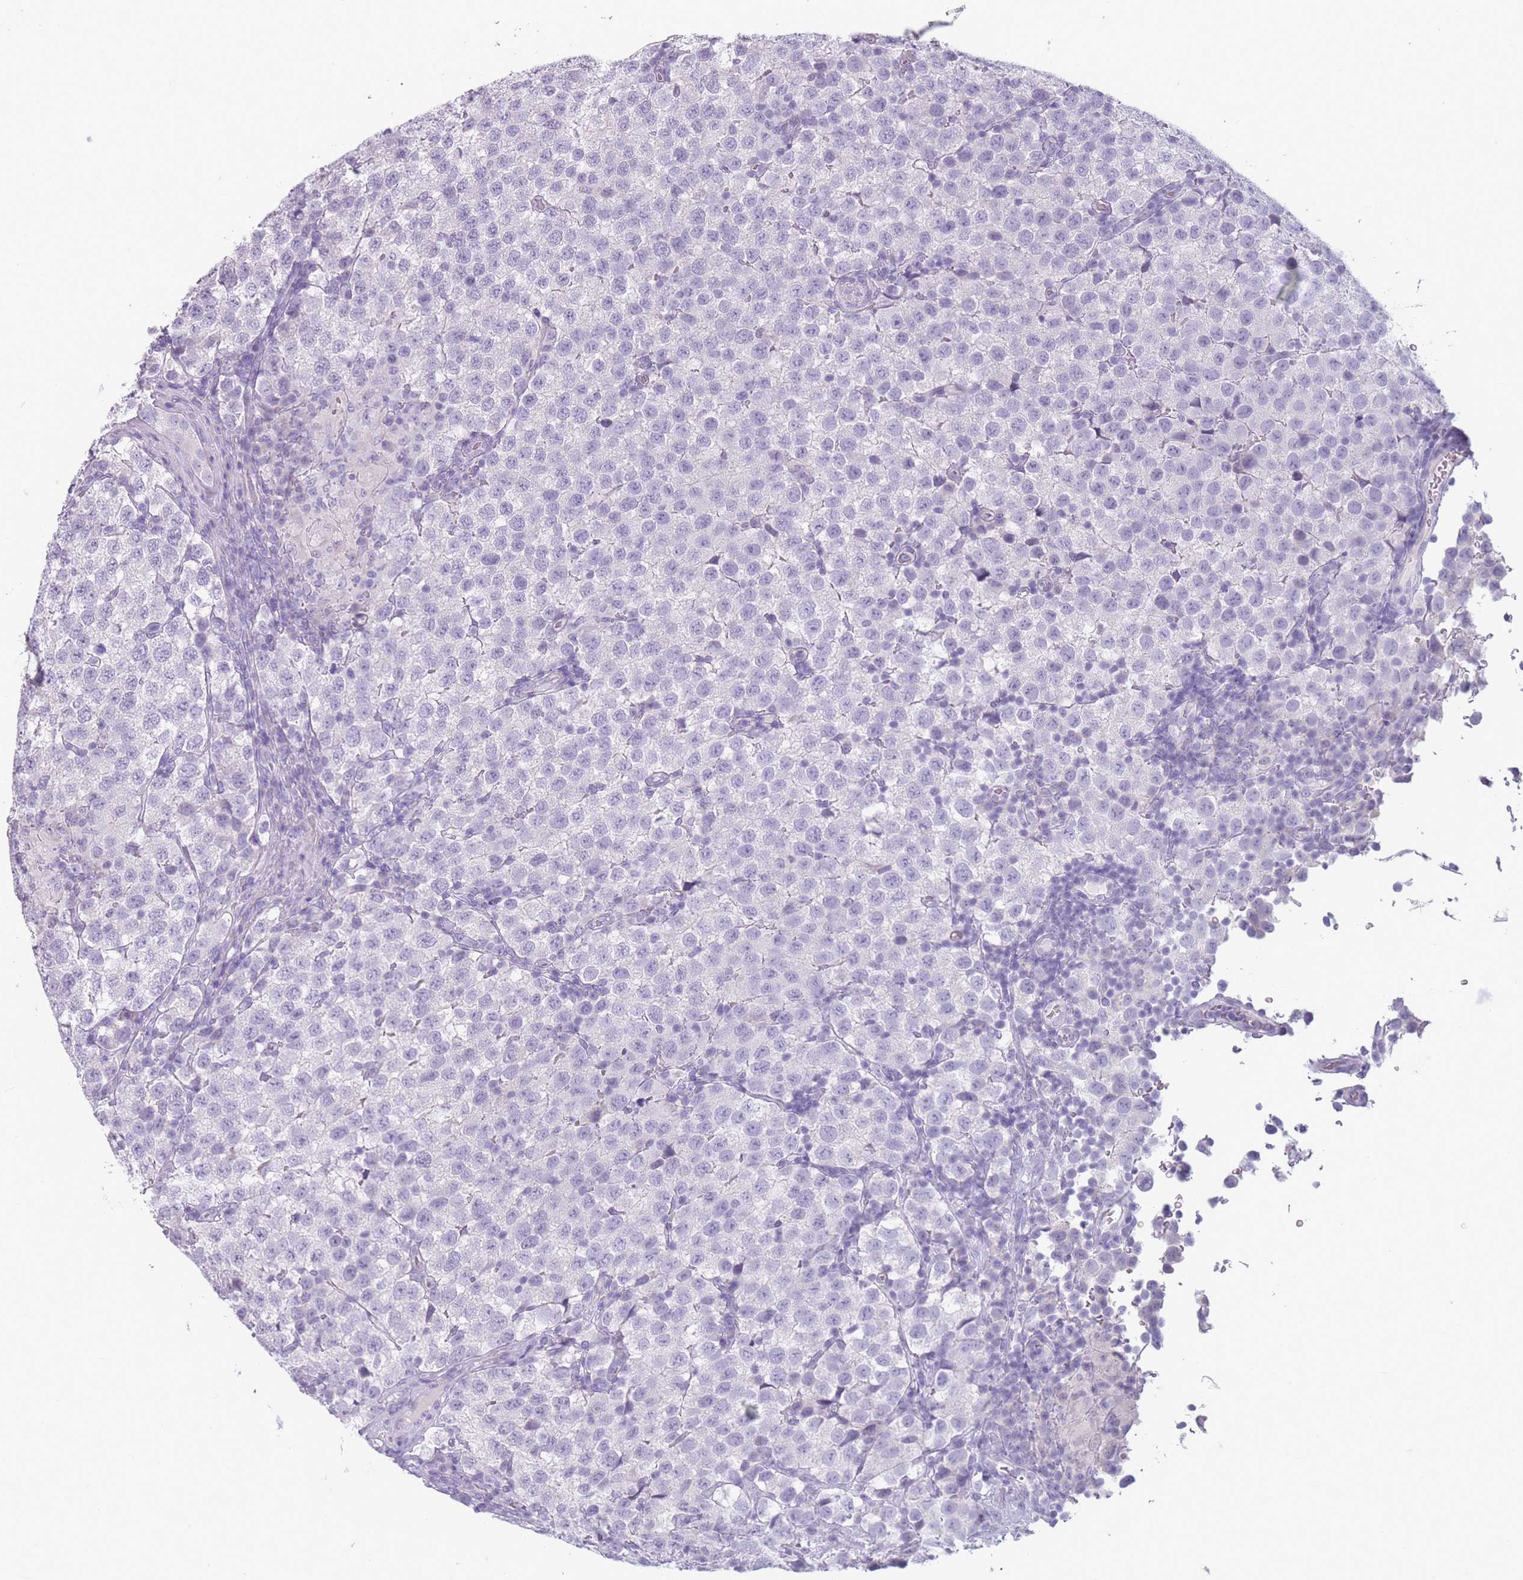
{"staining": {"intensity": "negative", "quantity": "none", "location": "none"}, "tissue": "testis cancer", "cell_type": "Tumor cells", "image_type": "cancer", "snomed": [{"axis": "morphology", "description": "Seminoma, NOS"}, {"axis": "topography", "description": "Testis"}], "caption": "Tumor cells are negative for brown protein staining in testis cancer.", "gene": "CCNO", "patient": {"sex": "male", "age": 34}}